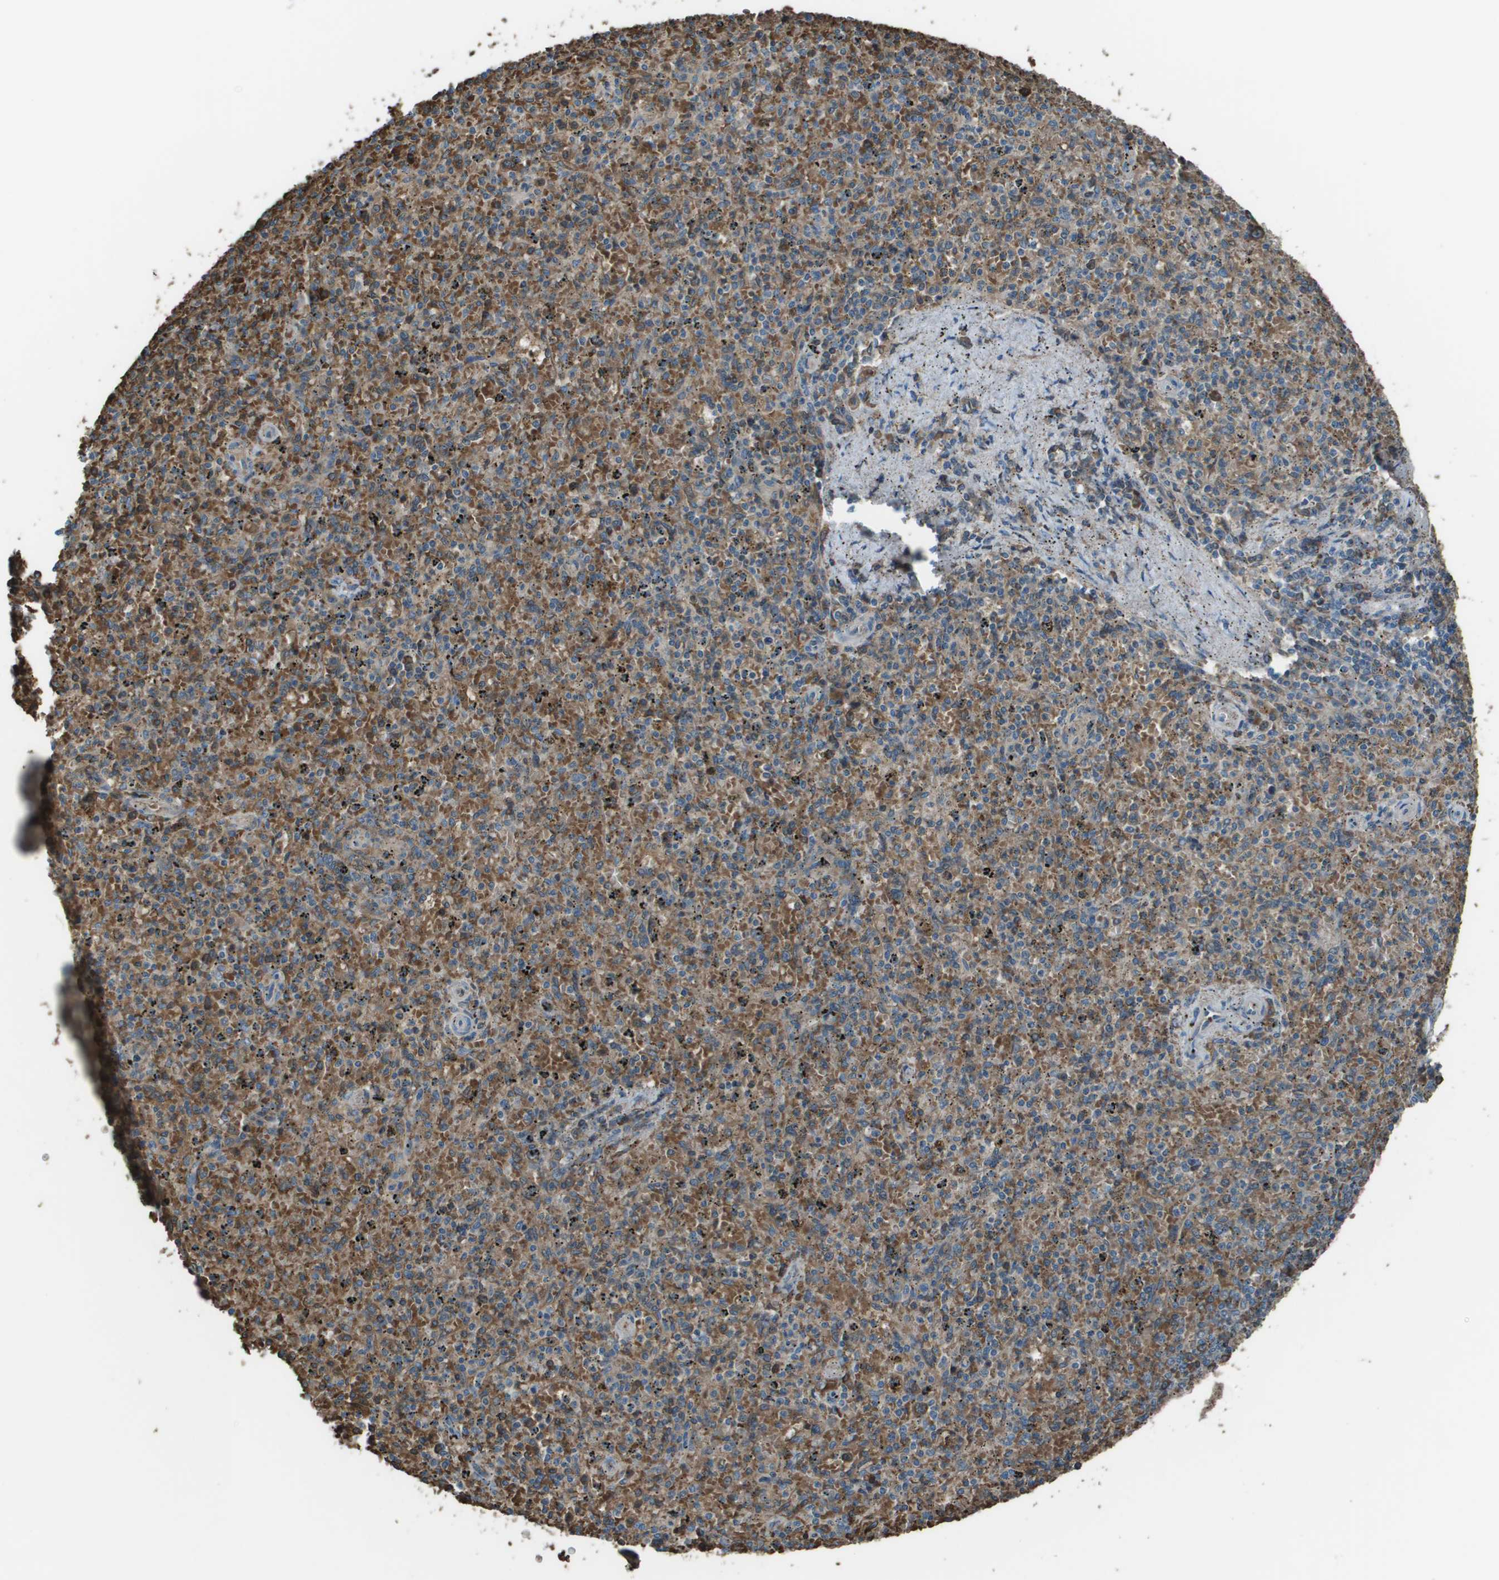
{"staining": {"intensity": "moderate", "quantity": "25%-75%", "location": "cytoplasmic/membranous"}, "tissue": "spleen", "cell_type": "Cells in red pulp", "image_type": "normal", "snomed": [{"axis": "morphology", "description": "Normal tissue, NOS"}, {"axis": "topography", "description": "Spleen"}], "caption": "A photomicrograph of spleen stained for a protein shows moderate cytoplasmic/membranous brown staining in cells in red pulp. Nuclei are stained in blue.", "gene": "UTS2", "patient": {"sex": "male", "age": 72}}